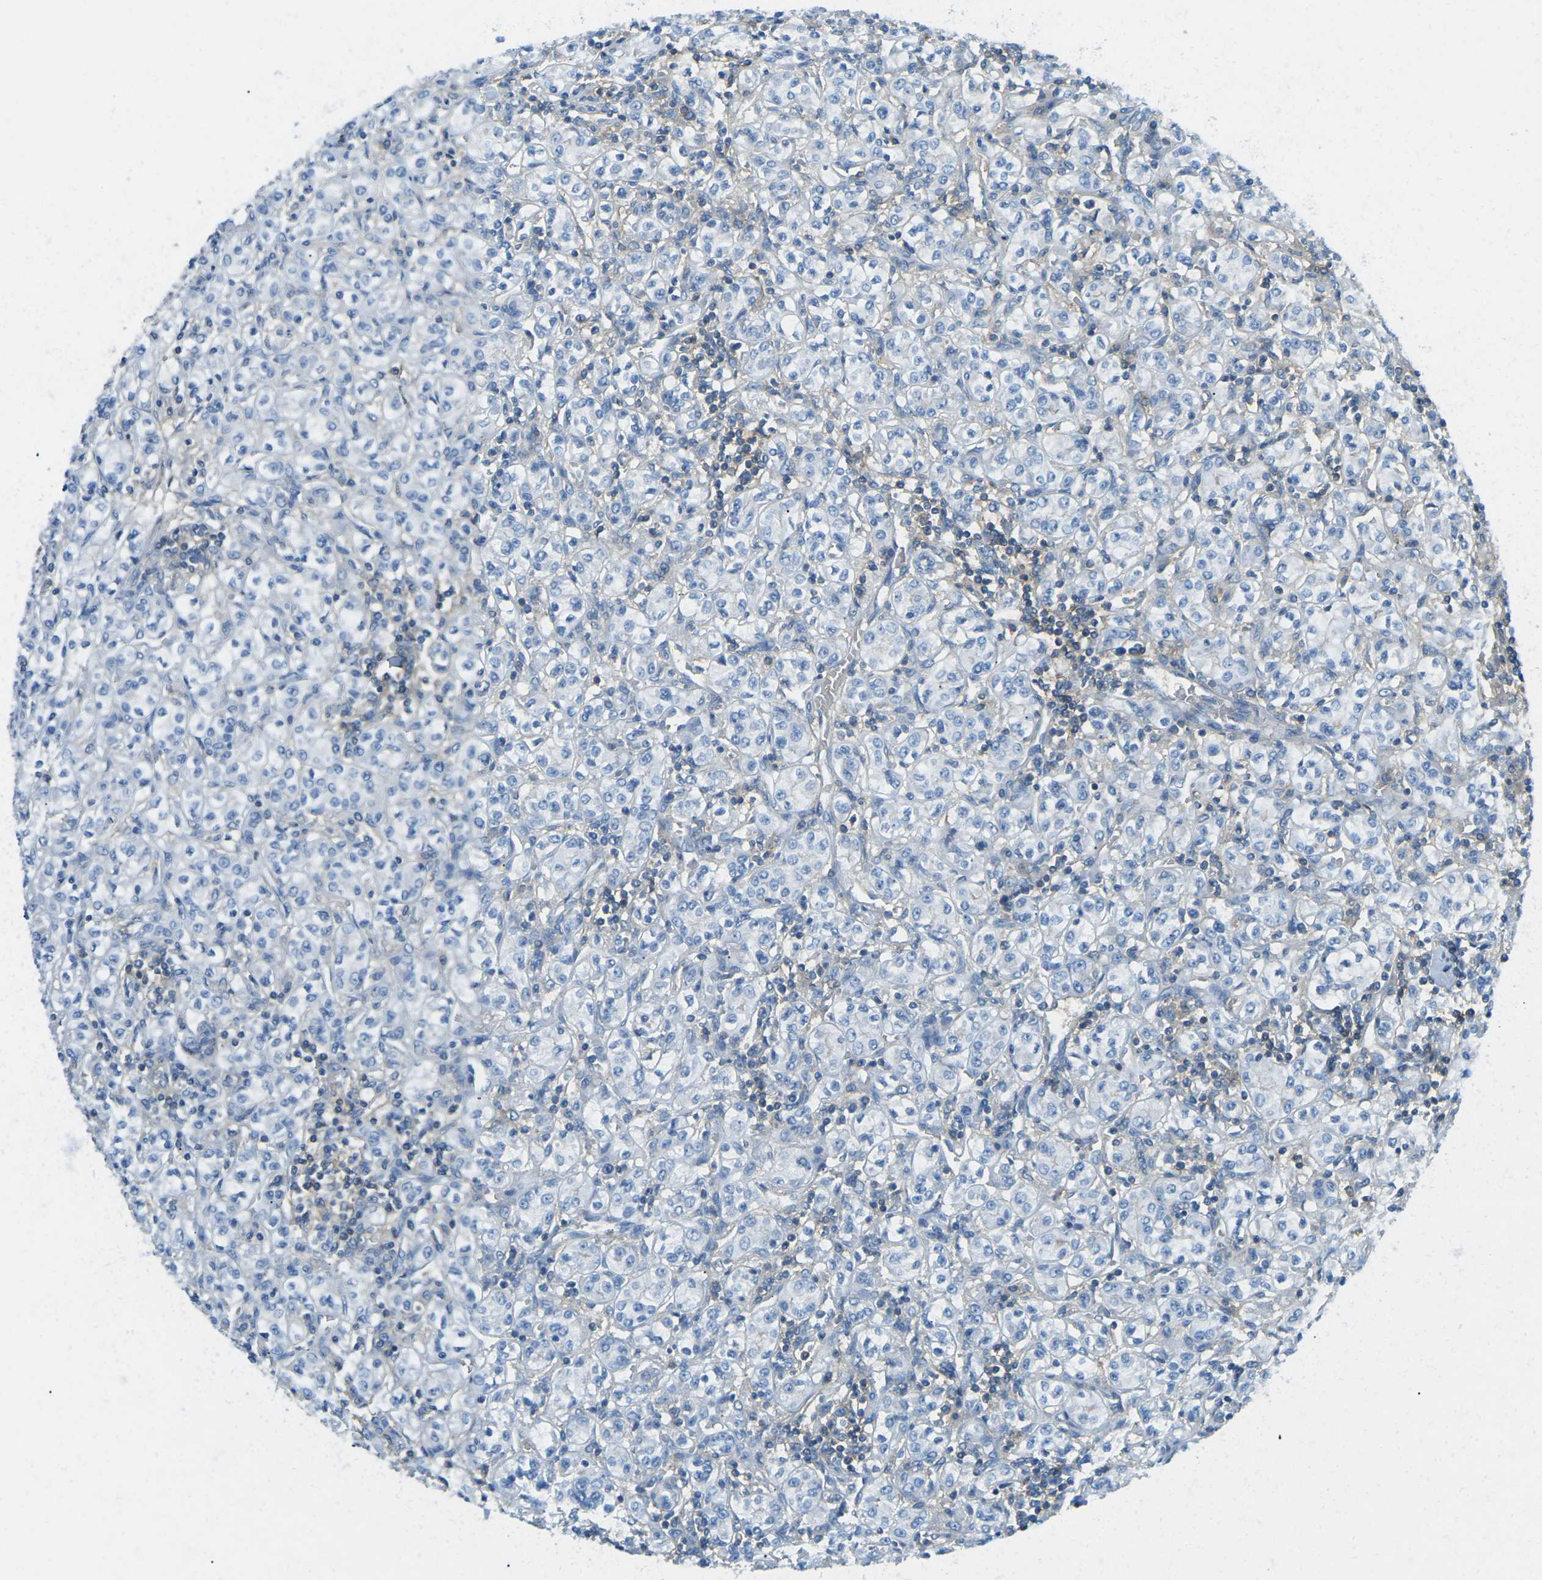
{"staining": {"intensity": "negative", "quantity": "none", "location": "none"}, "tissue": "renal cancer", "cell_type": "Tumor cells", "image_type": "cancer", "snomed": [{"axis": "morphology", "description": "Adenocarcinoma, NOS"}, {"axis": "topography", "description": "Kidney"}], "caption": "High power microscopy image of an immunohistochemistry micrograph of renal cancer, revealing no significant staining in tumor cells.", "gene": "CD47", "patient": {"sex": "male", "age": 77}}